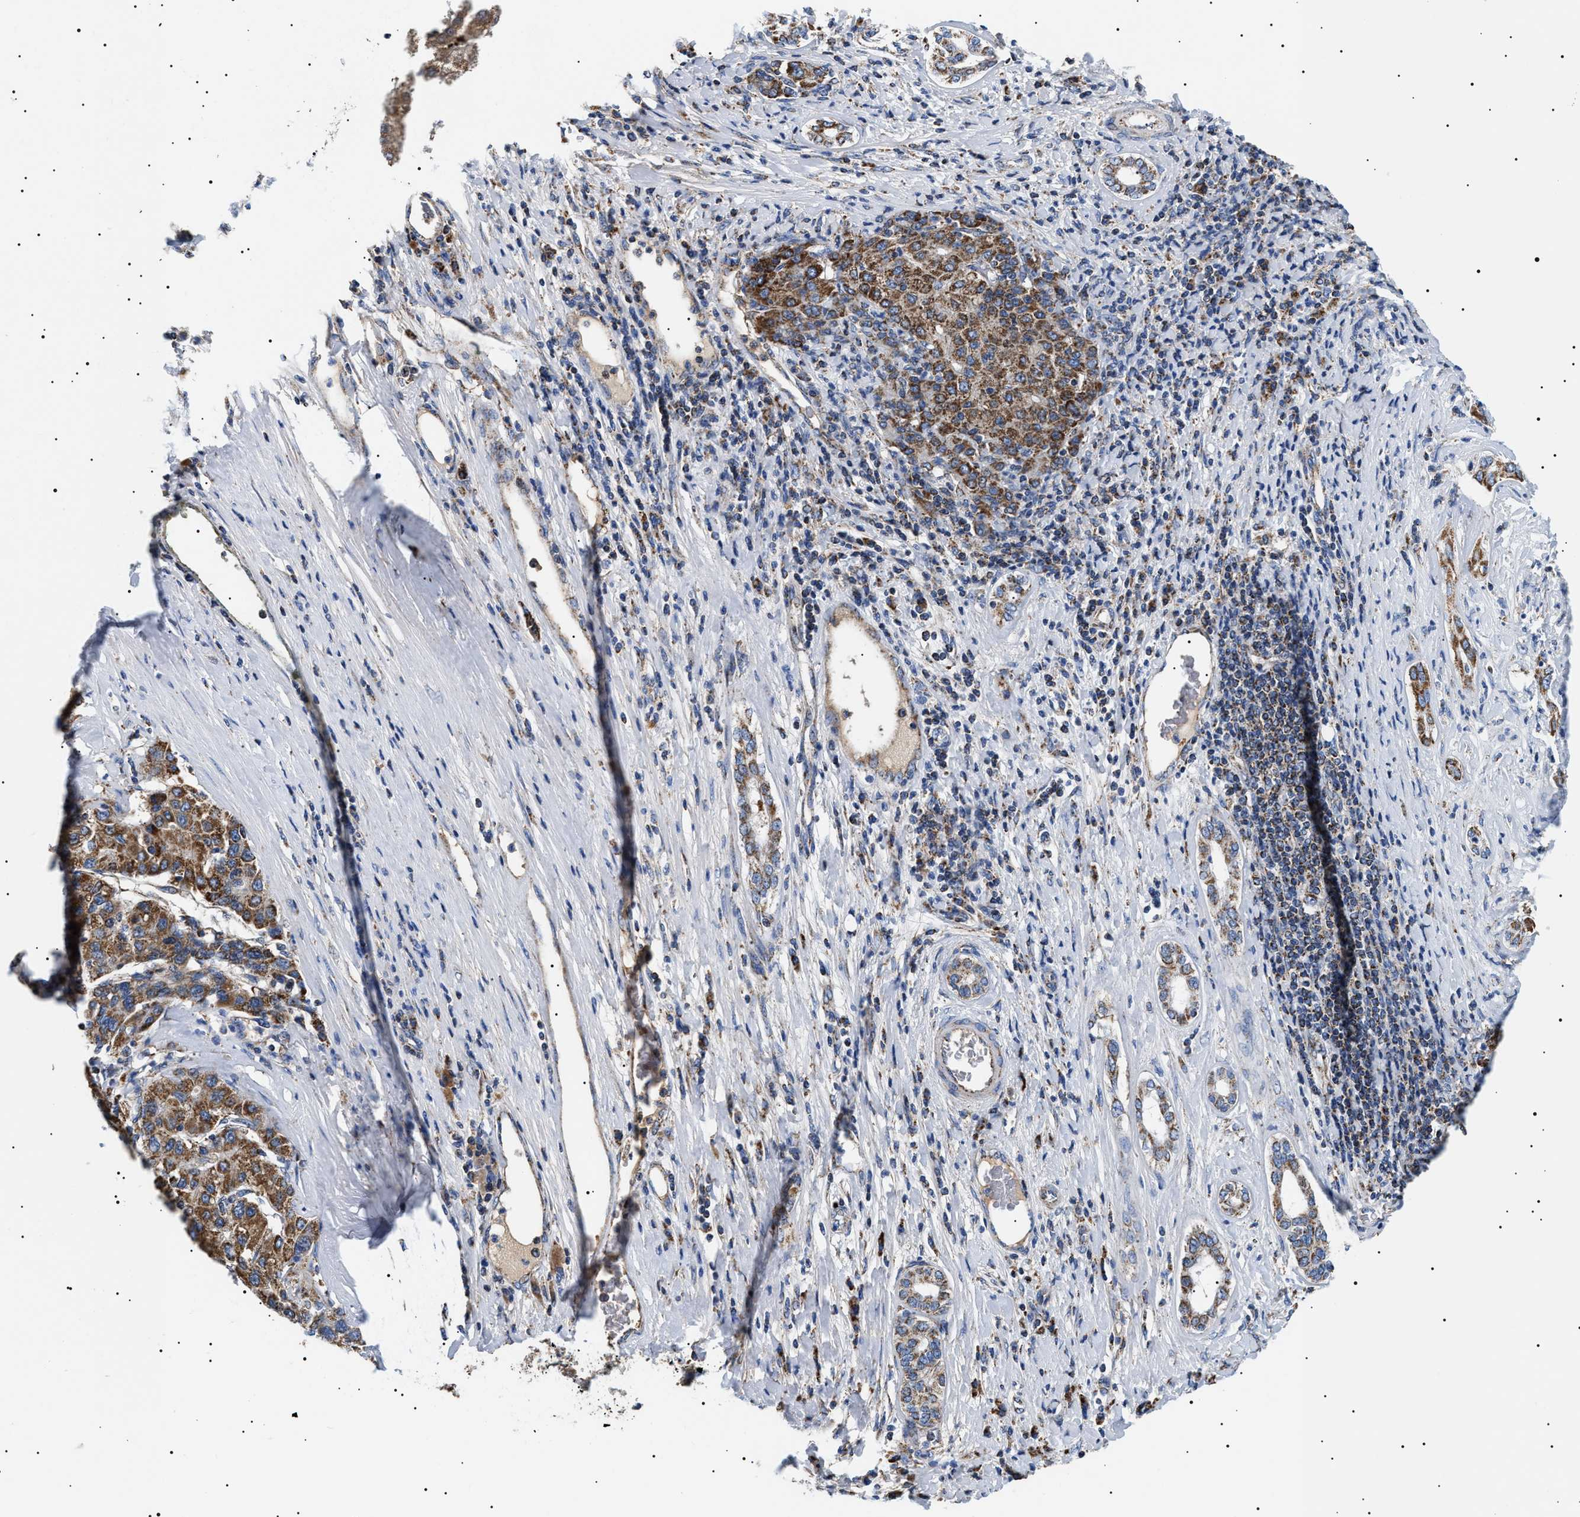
{"staining": {"intensity": "moderate", "quantity": ">75%", "location": "cytoplasmic/membranous"}, "tissue": "liver cancer", "cell_type": "Tumor cells", "image_type": "cancer", "snomed": [{"axis": "morphology", "description": "Carcinoma, Hepatocellular, NOS"}, {"axis": "topography", "description": "Liver"}], "caption": "Moderate cytoplasmic/membranous expression is seen in about >75% of tumor cells in liver hepatocellular carcinoma. (IHC, brightfield microscopy, high magnification).", "gene": "OXSM", "patient": {"sex": "male", "age": 65}}